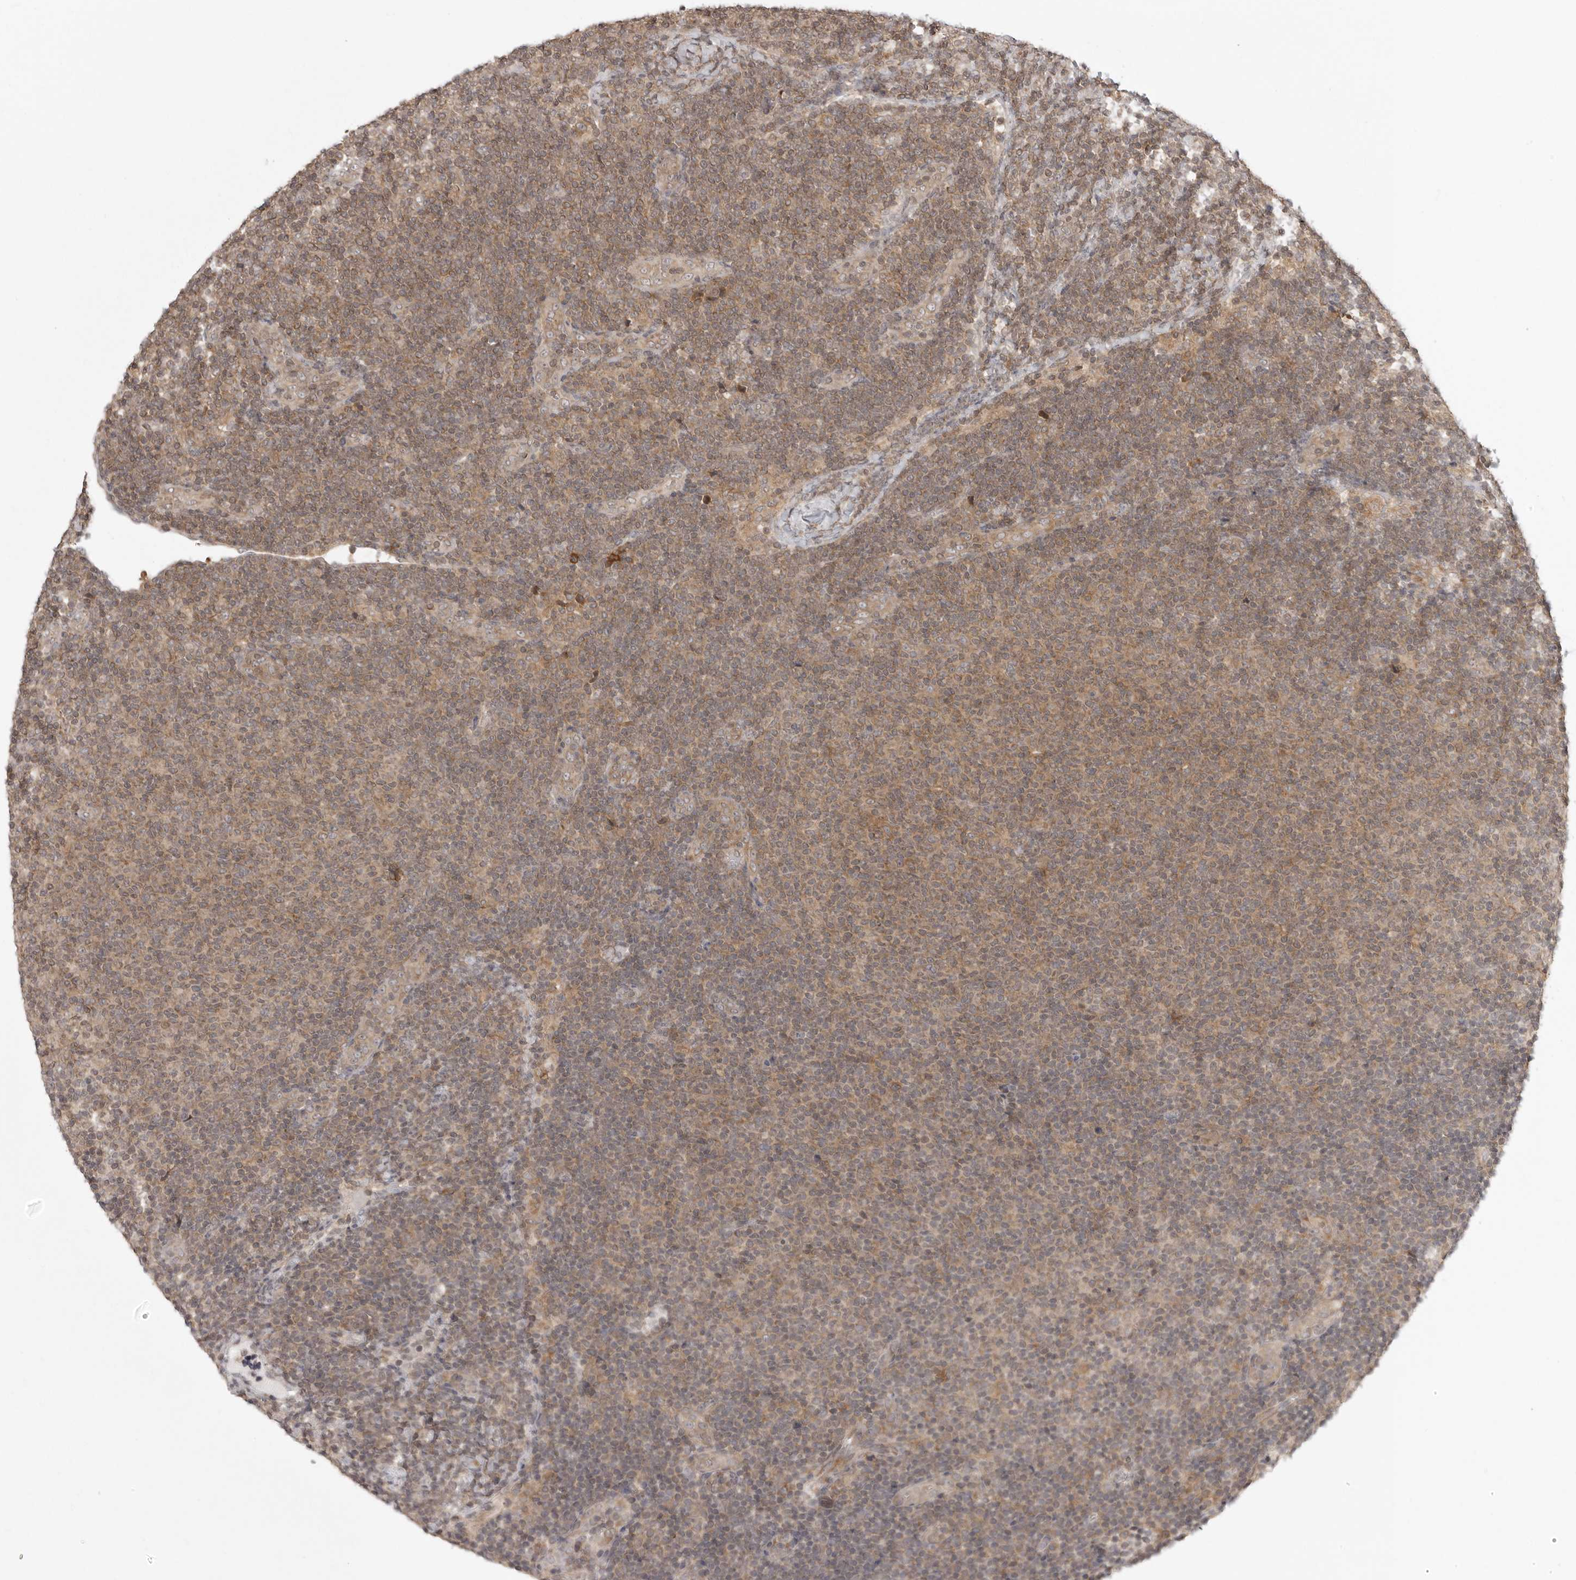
{"staining": {"intensity": "weak", "quantity": ">75%", "location": "cytoplasmic/membranous"}, "tissue": "lymphoma", "cell_type": "Tumor cells", "image_type": "cancer", "snomed": [{"axis": "morphology", "description": "Malignant lymphoma, non-Hodgkin's type, Low grade"}, {"axis": "topography", "description": "Lymph node"}], "caption": "This is an image of immunohistochemistry staining of lymphoma, which shows weak positivity in the cytoplasmic/membranous of tumor cells.", "gene": "PRRC2A", "patient": {"sex": "male", "age": 66}}